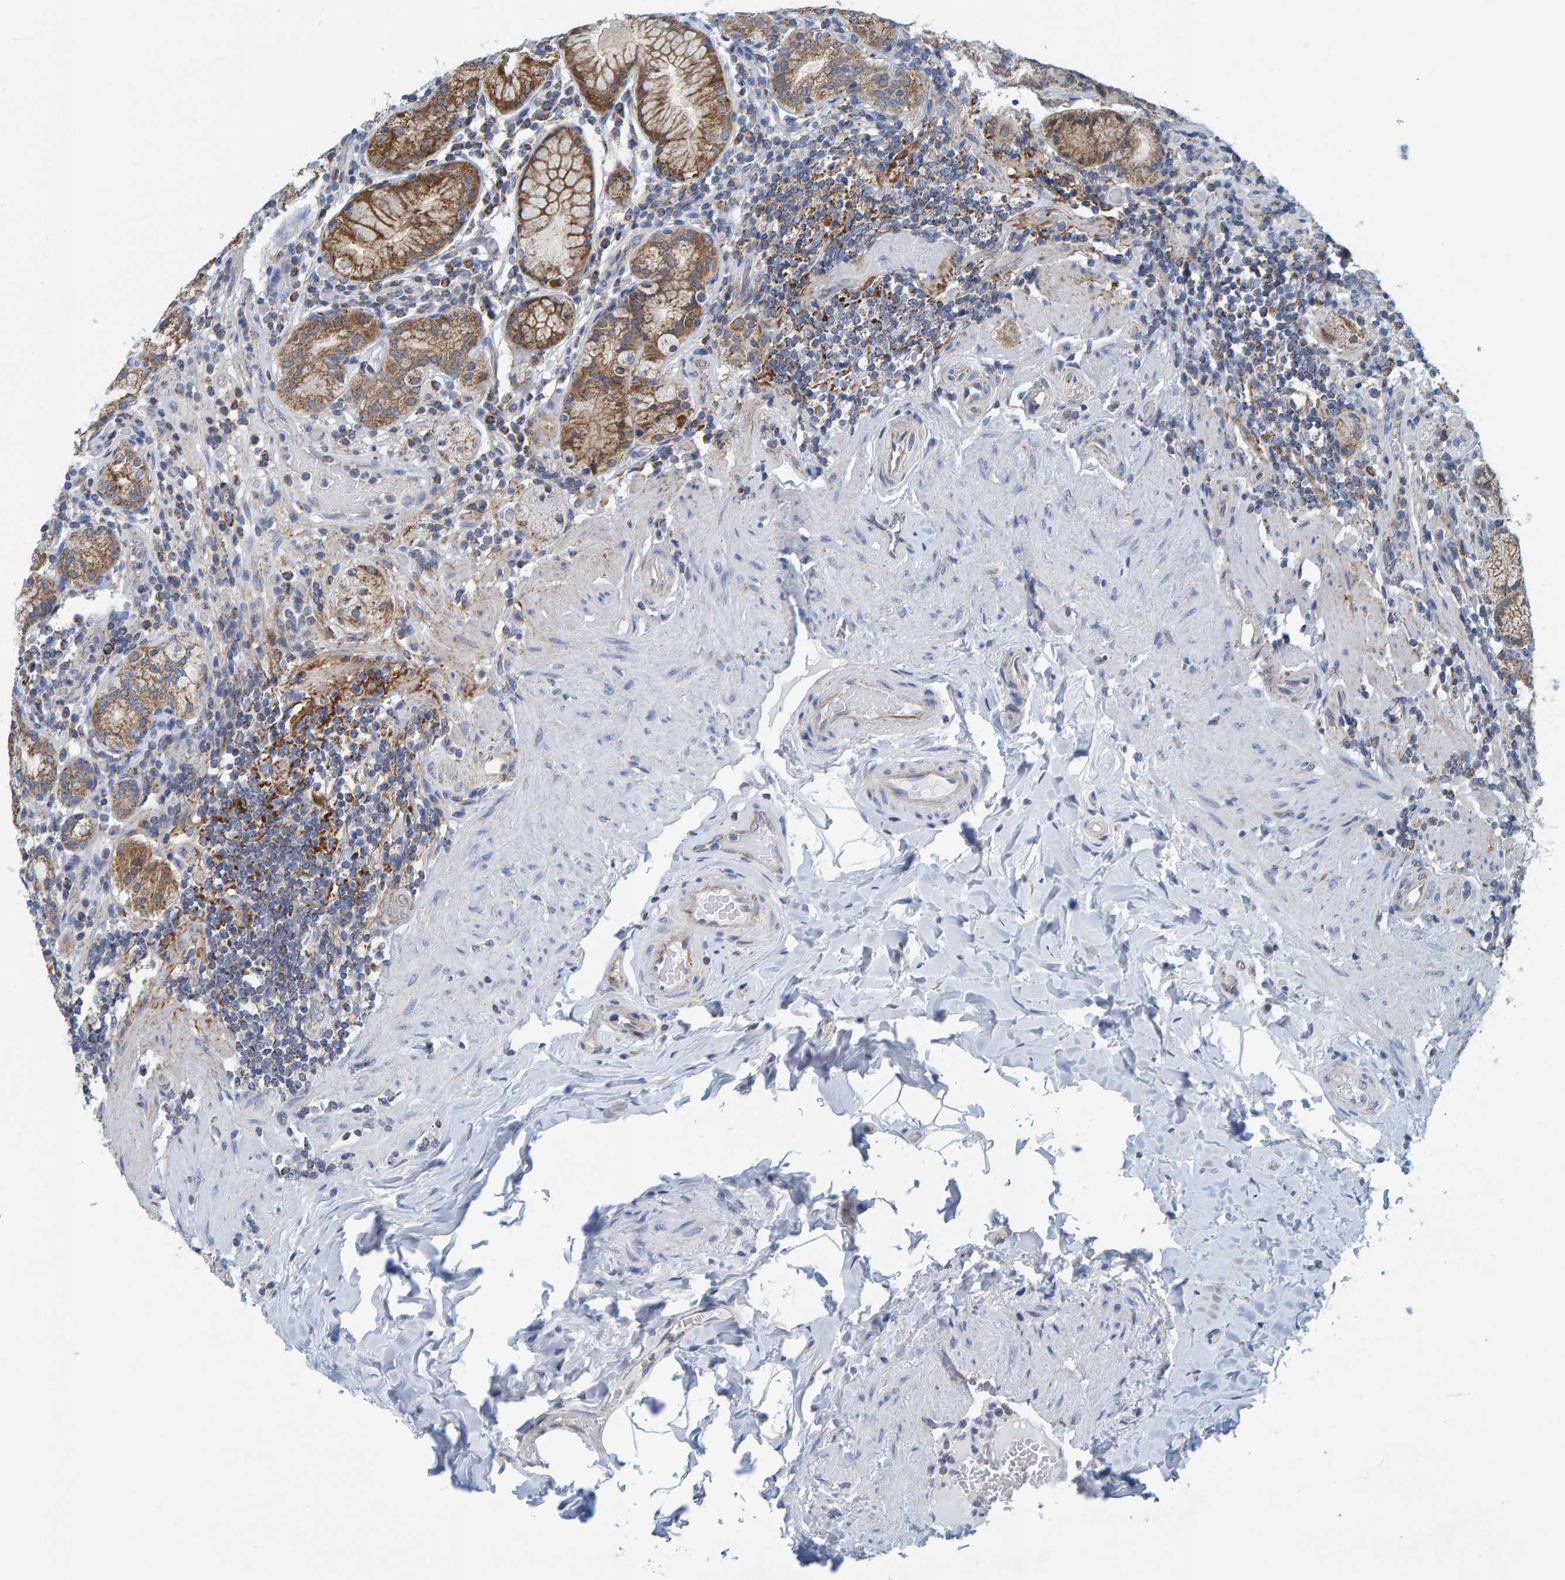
{"staining": {"intensity": "strong", "quantity": "25%-75%", "location": "cytoplasmic/membranous"}, "tissue": "stomach", "cell_type": "Glandular cells", "image_type": "normal", "snomed": [{"axis": "morphology", "description": "Normal tissue, NOS"}, {"axis": "topography", "description": "Stomach, lower"}], "caption": "Human stomach stained with a brown dye reveals strong cytoplasmic/membranous positive staining in about 25%-75% of glandular cells.", "gene": "MRPS7", "patient": {"sex": "female", "age": 76}}